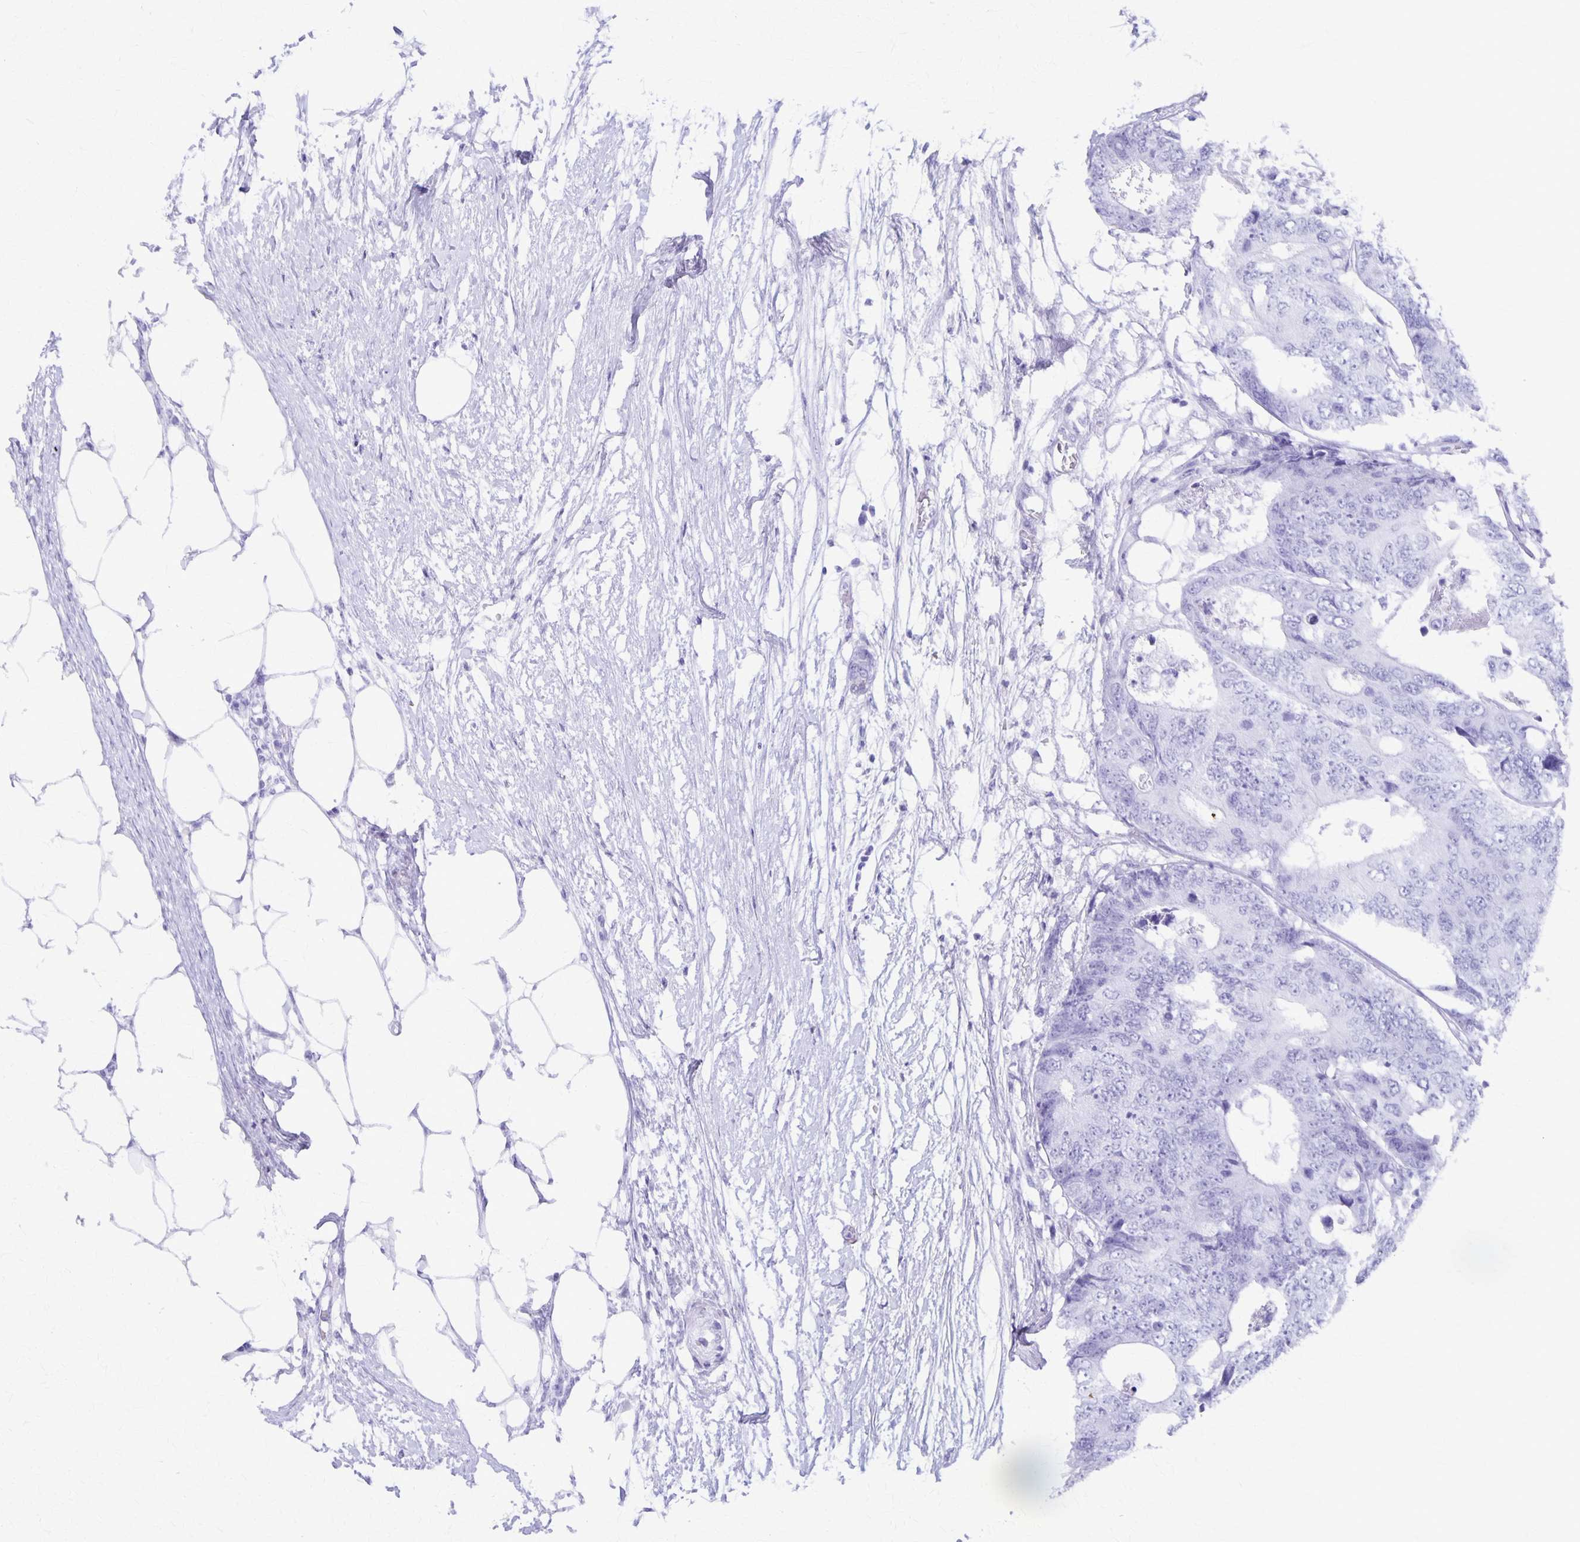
{"staining": {"intensity": "negative", "quantity": "none", "location": "none"}, "tissue": "colorectal cancer", "cell_type": "Tumor cells", "image_type": "cancer", "snomed": [{"axis": "morphology", "description": "Adenocarcinoma, NOS"}, {"axis": "topography", "description": "Colon"}], "caption": "DAB immunohistochemical staining of human colorectal cancer (adenocarcinoma) displays no significant staining in tumor cells.", "gene": "DEFA5", "patient": {"sex": "female", "age": 48}}